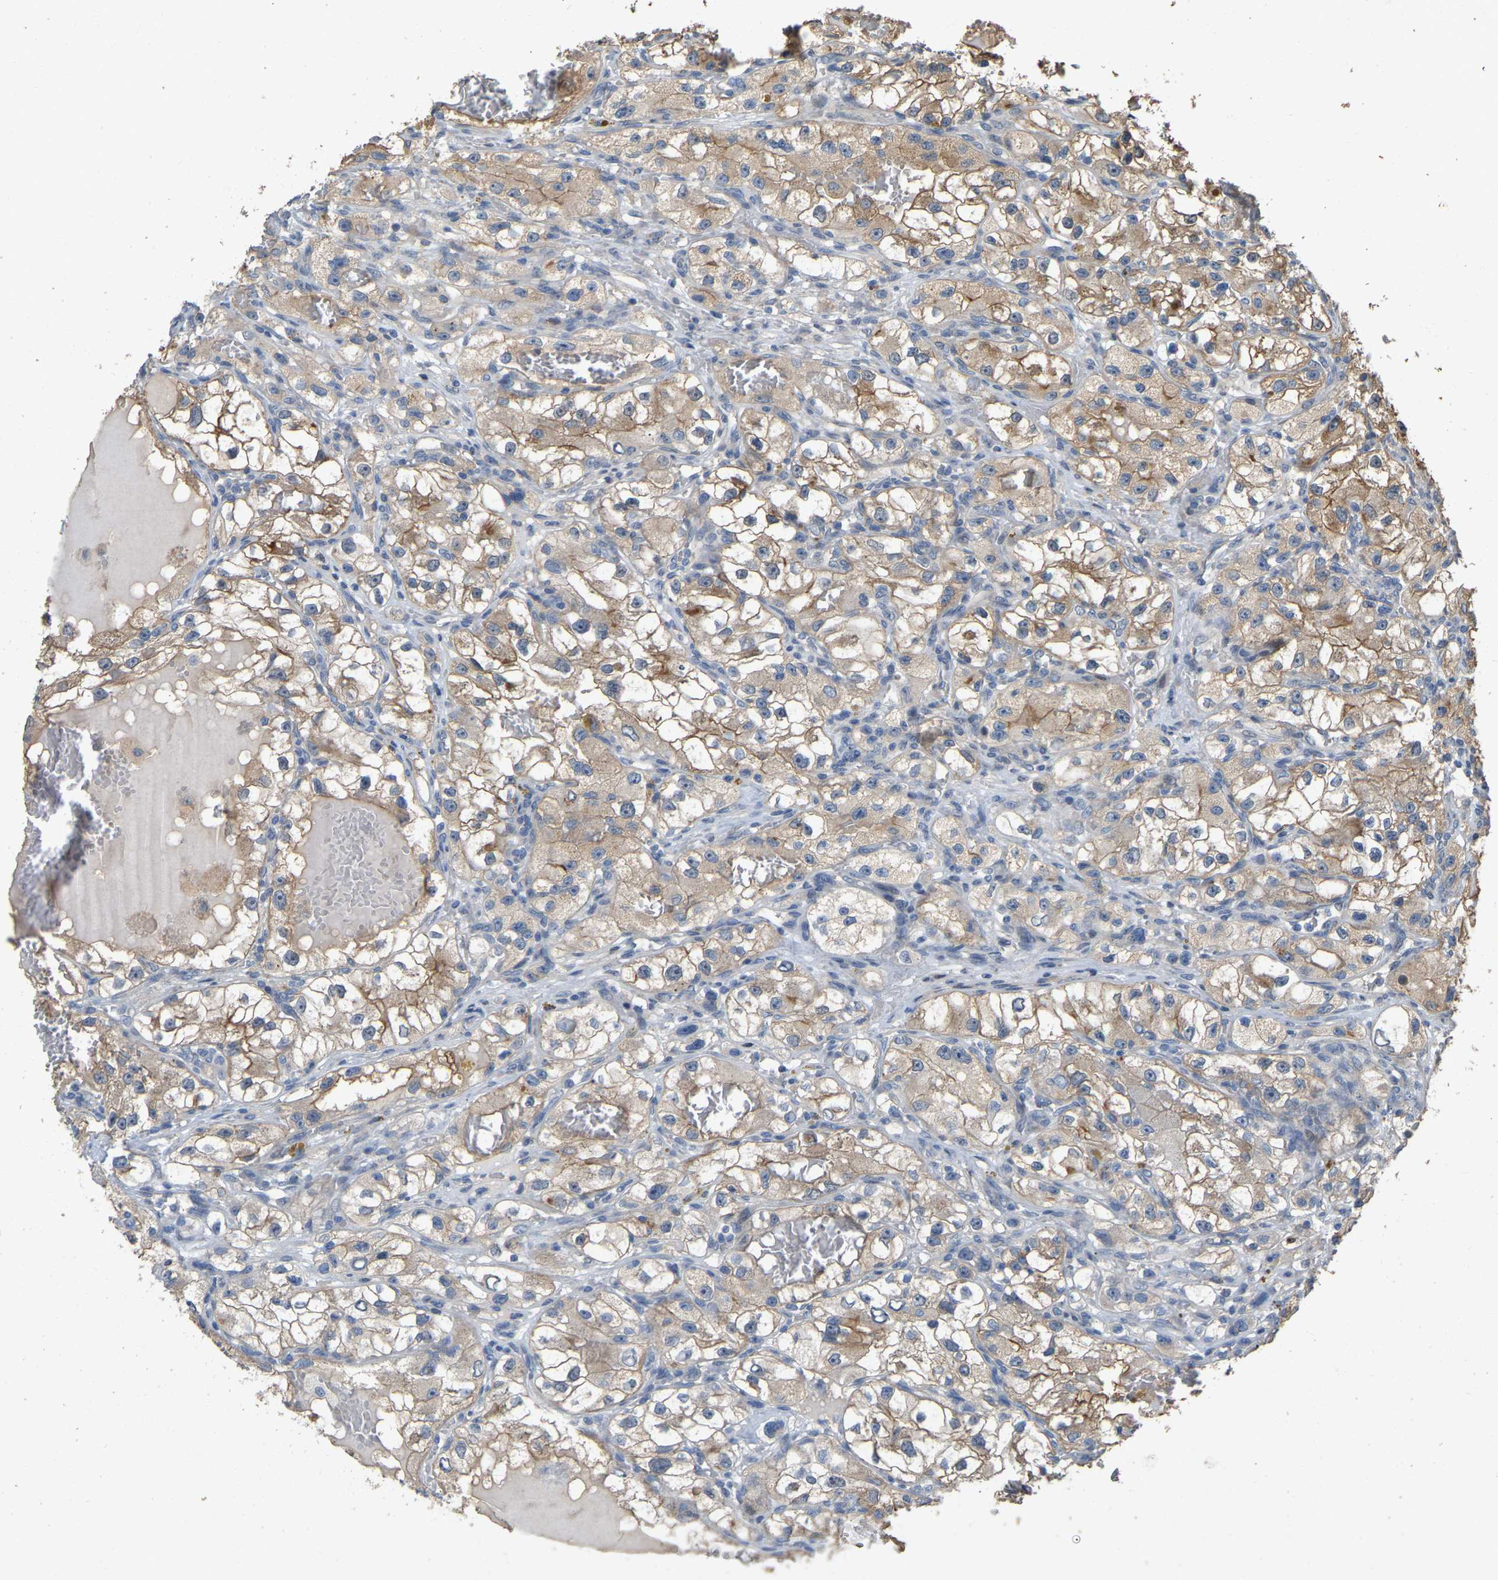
{"staining": {"intensity": "moderate", "quantity": ">75%", "location": "cytoplasmic/membranous"}, "tissue": "renal cancer", "cell_type": "Tumor cells", "image_type": "cancer", "snomed": [{"axis": "morphology", "description": "Adenocarcinoma, NOS"}, {"axis": "topography", "description": "Kidney"}], "caption": "Protein staining of adenocarcinoma (renal) tissue reveals moderate cytoplasmic/membranous positivity in about >75% of tumor cells.", "gene": "NCS1", "patient": {"sex": "female", "age": 57}}